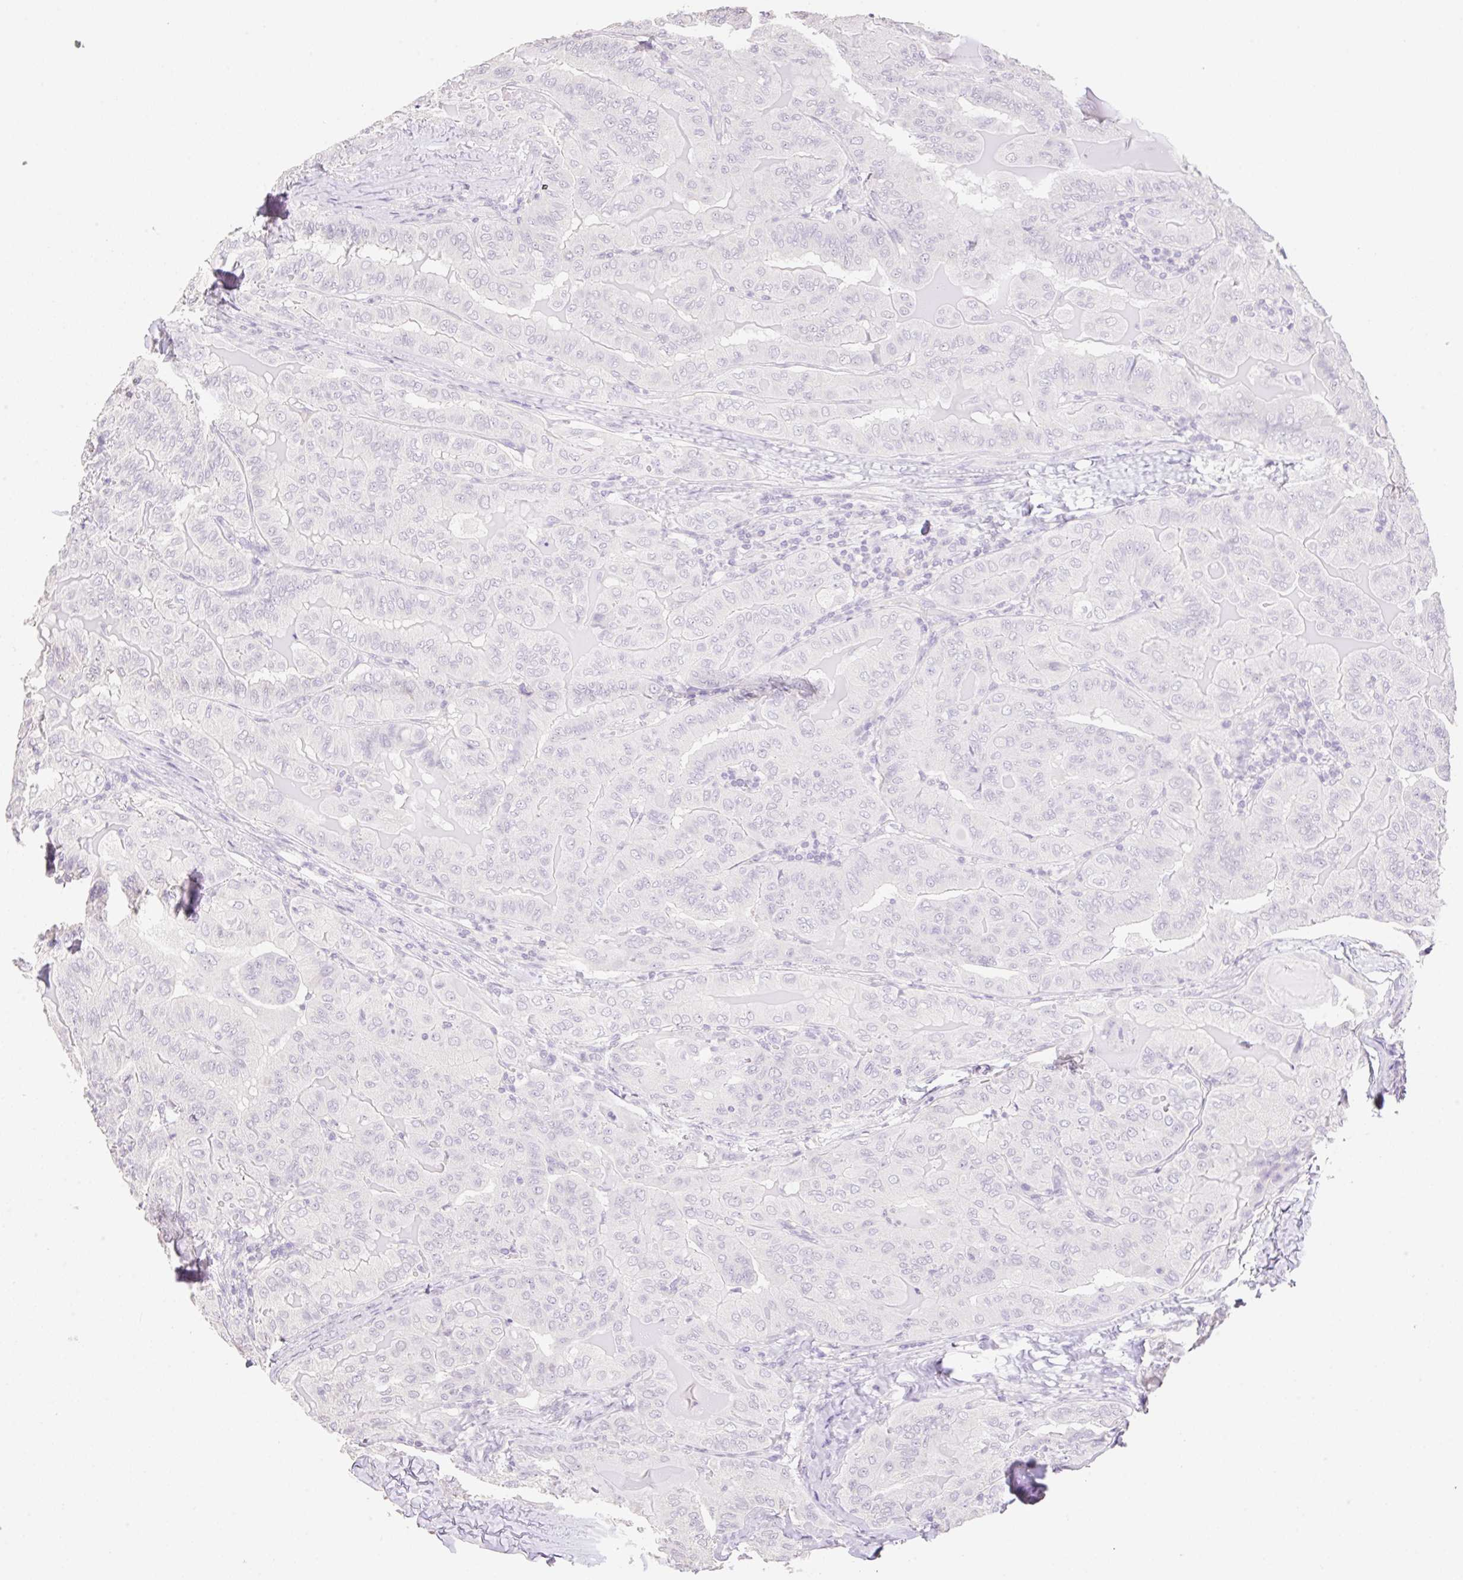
{"staining": {"intensity": "negative", "quantity": "none", "location": "none"}, "tissue": "thyroid cancer", "cell_type": "Tumor cells", "image_type": "cancer", "snomed": [{"axis": "morphology", "description": "Papillary adenocarcinoma, NOS"}, {"axis": "topography", "description": "Thyroid gland"}], "caption": "Immunohistochemistry (IHC) of thyroid papillary adenocarcinoma shows no positivity in tumor cells.", "gene": "HCRTR2", "patient": {"sex": "female", "age": 68}}